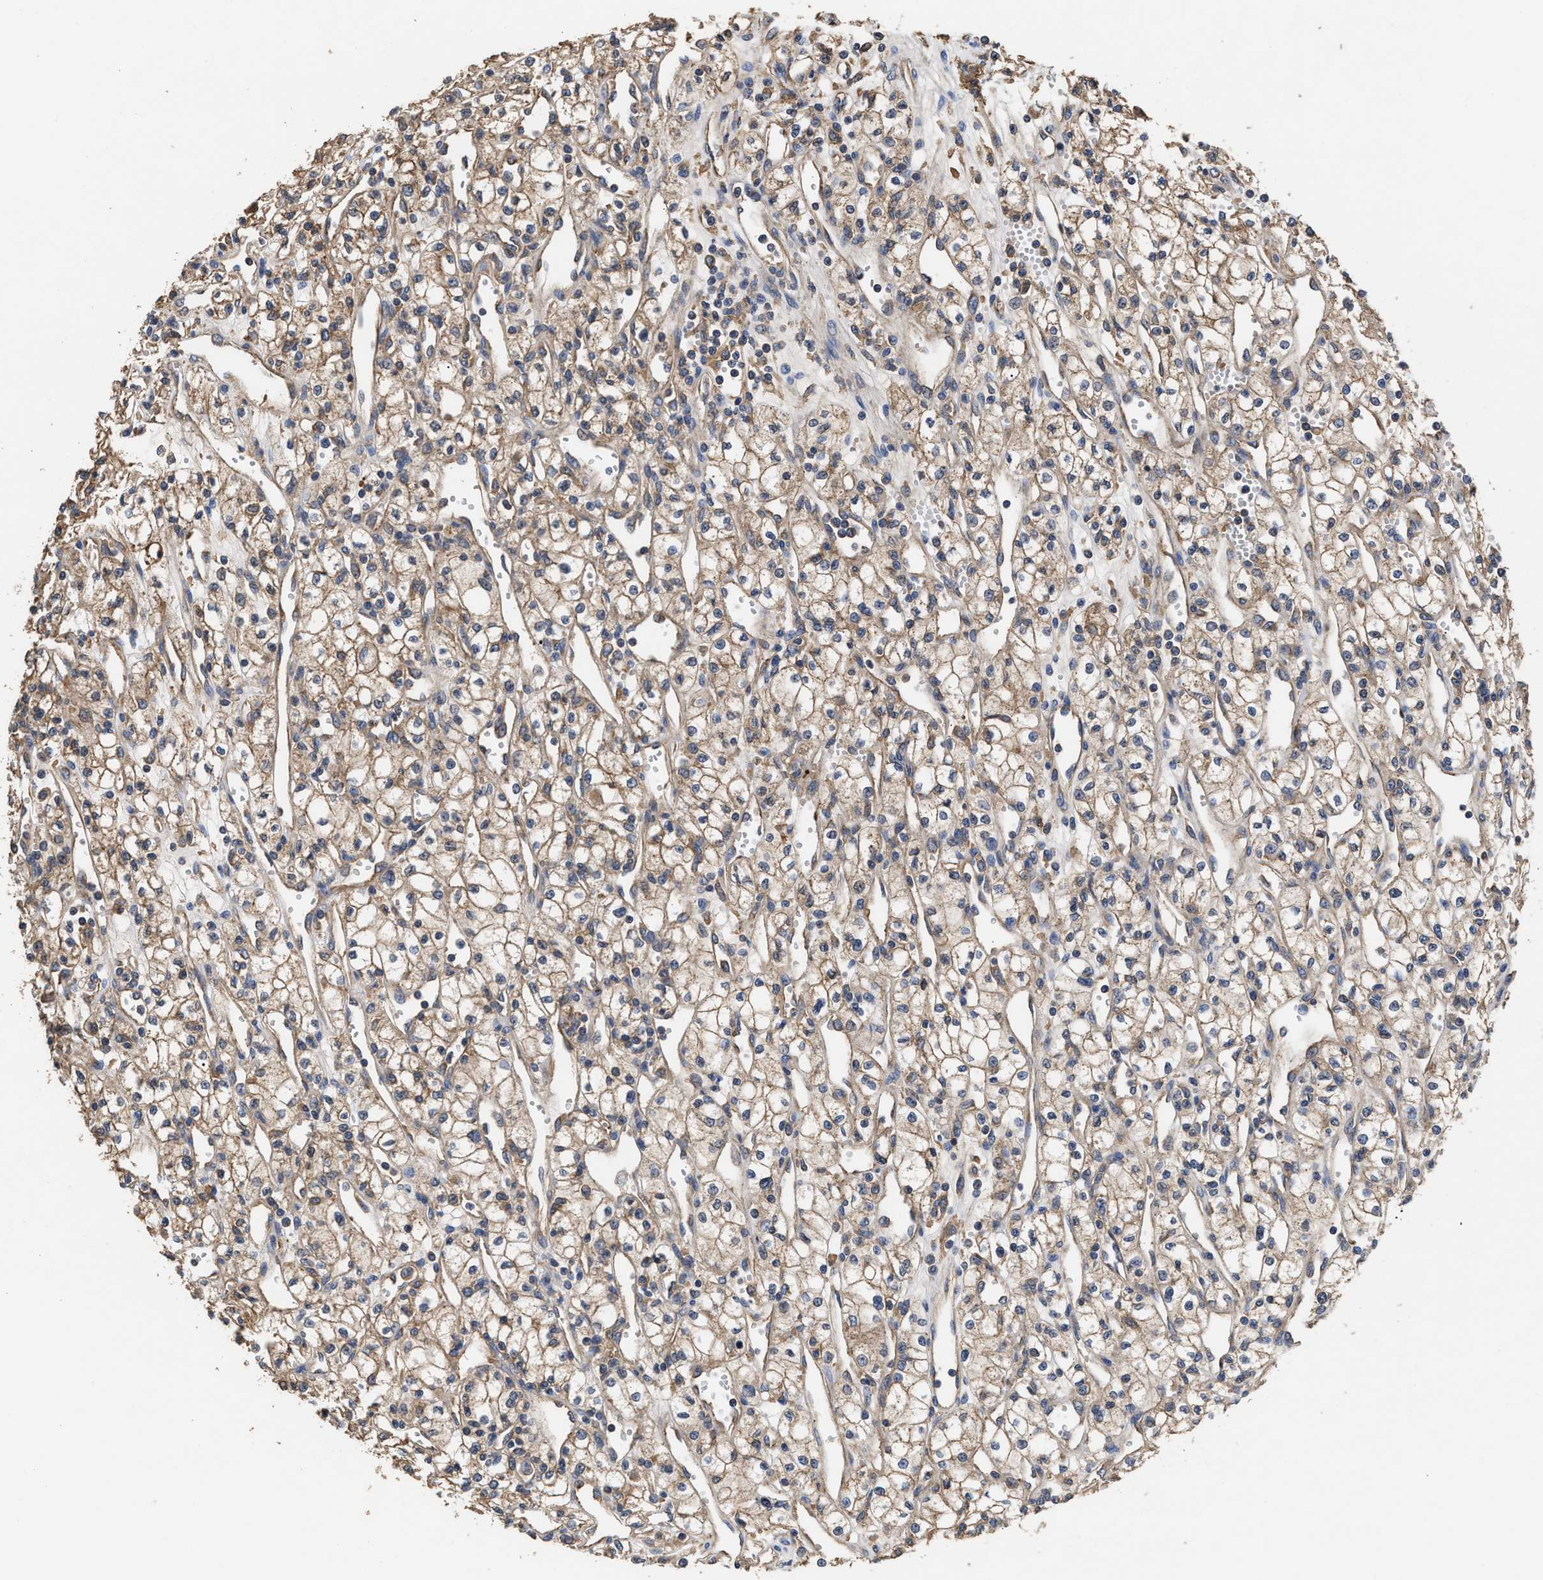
{"staining": {"intensity": "weak", "quantity": ">75%", "location": "cytoplasmic/membranous"}, "tissue": "renal cancer", "cell_type": "Tumor cells", "image_type": "cancer", "snomed": [{"axis": "morphology", "description": "Adenocarcinoma, NOS"}, {"axis": "topography", "description": "Kidney"}], "caption": "This histopathology image shows immunohistochemistry staining of human adenocarcinoma (renal), with low weak cytoplasmic/membranous staining in about >75% of tumor cells.", "gene": "KLB", "patient": {"sex": "male", "age": 59}}